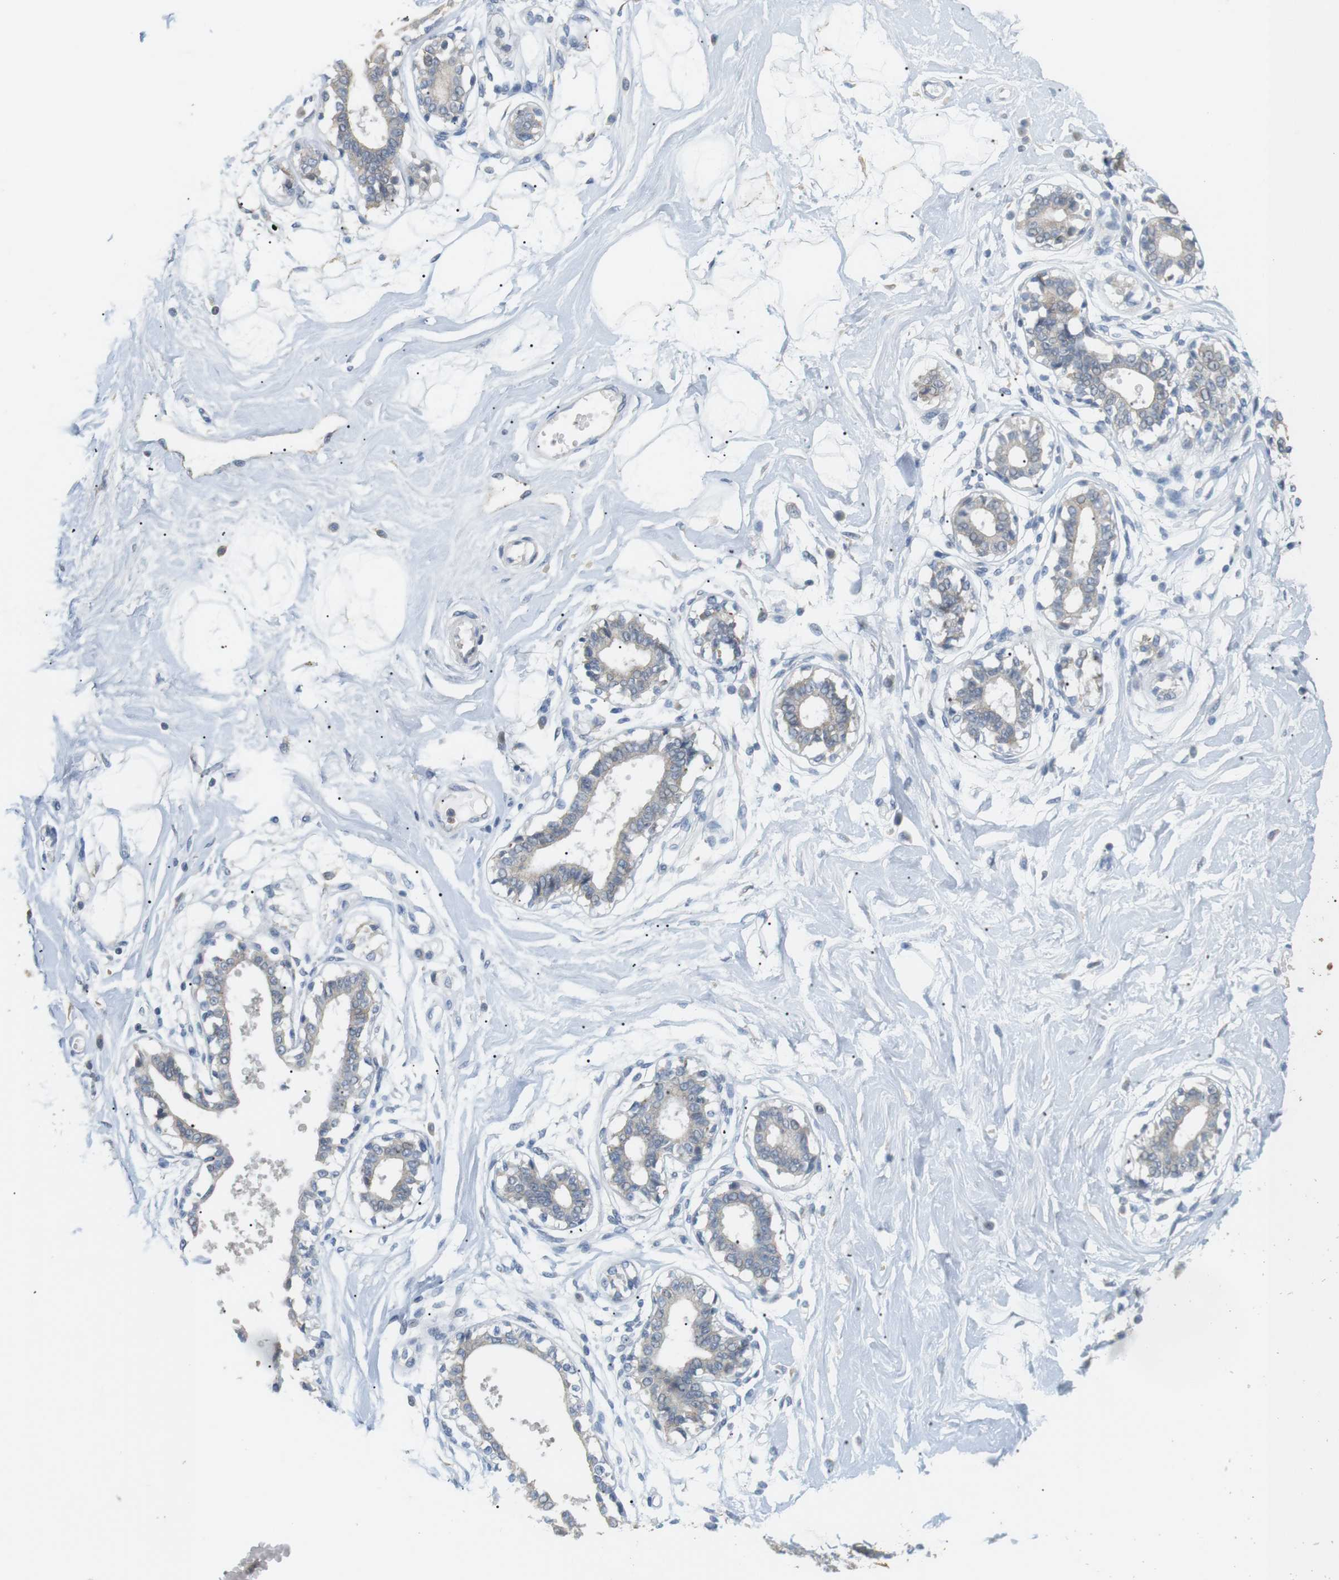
{"staining": {"intensity": "negative", "quantity": "none", "location": "none"}, "tissue": "breast", "cell_type": "Adipocytes", "image_type": "normal", "snomed": [{"axis": "morphology", "description": "Normal tissue, NOS"}, {"axis": "topography", "description": "Breast"}], "caption": "Photomicrograph shows no protein staining in adipocytes of unremarkable breast.", "gene": "CD300E", "patient": {"sex": "female", "age": 45}}